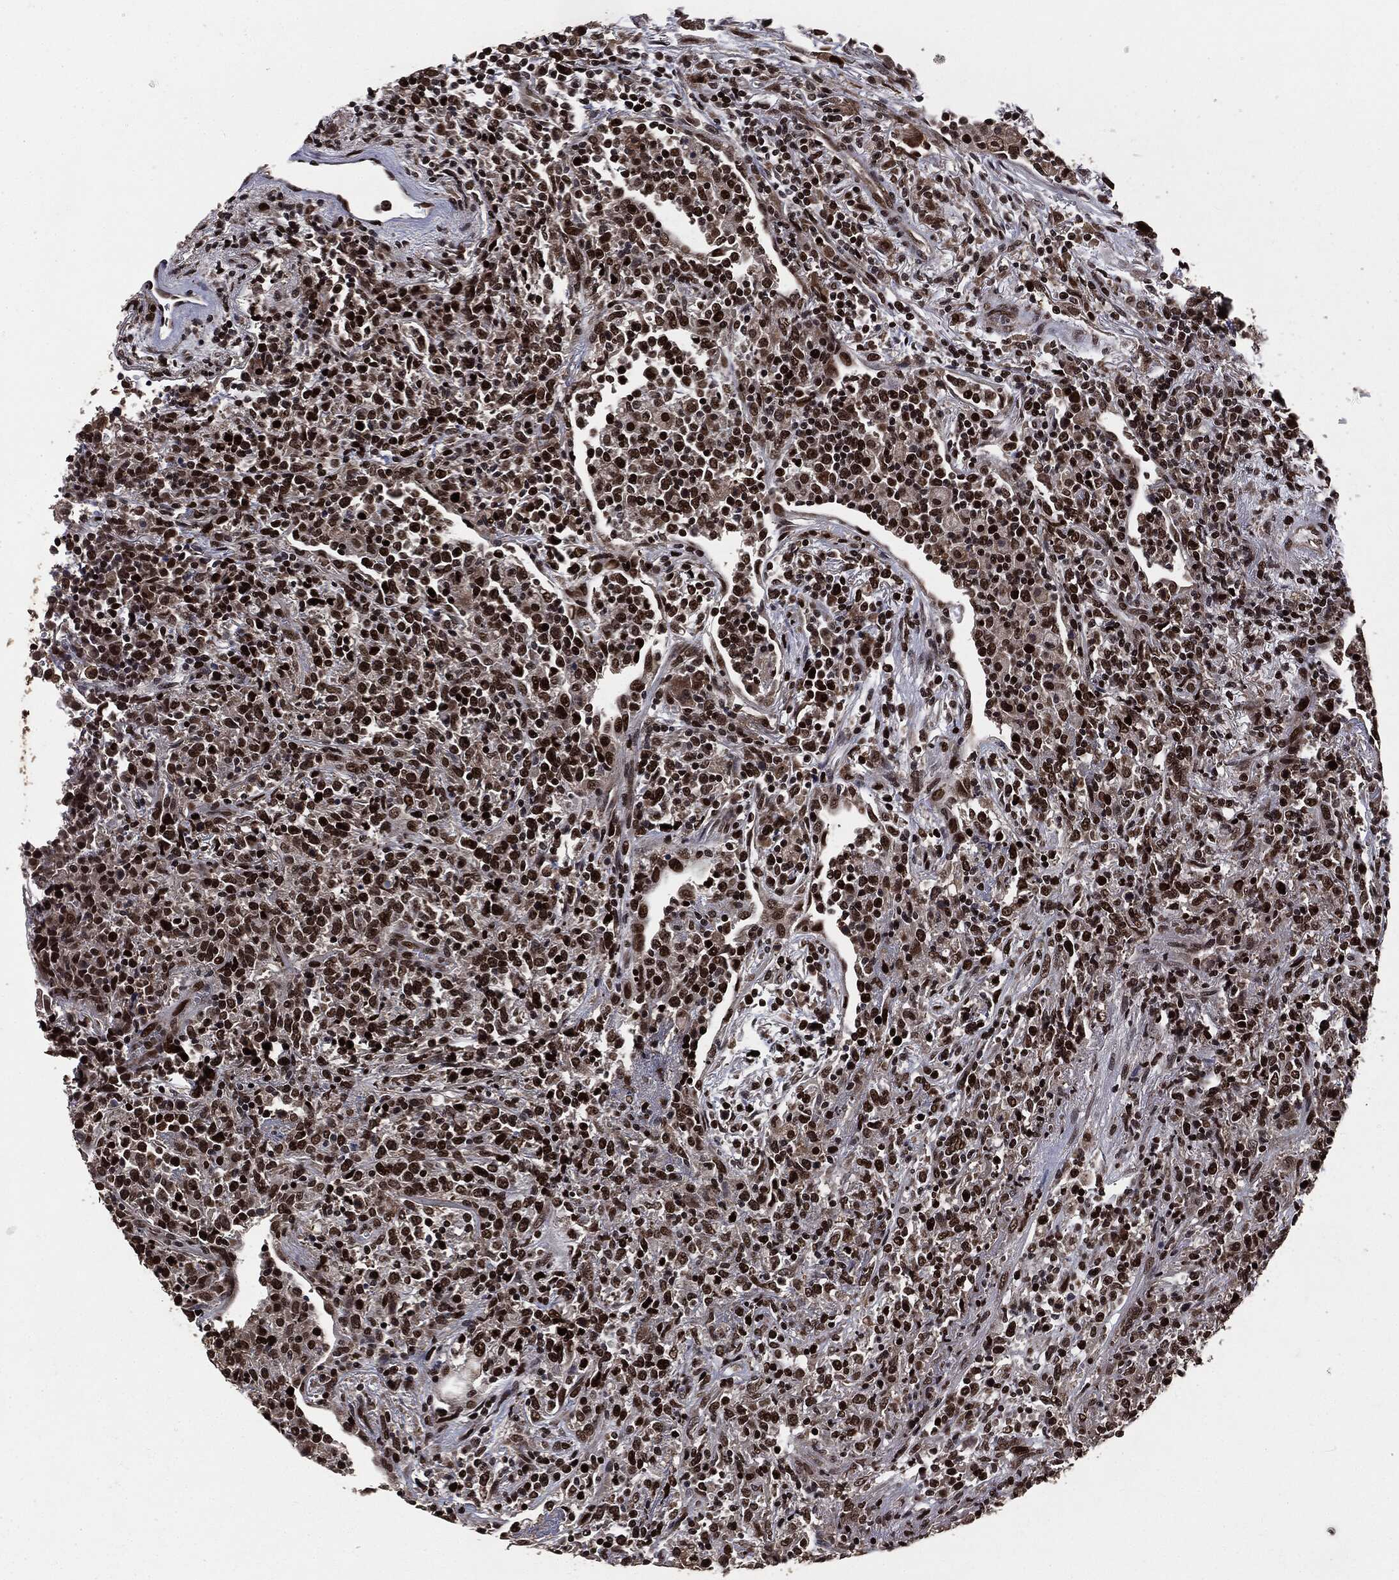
{"staining": {"intensity": "strong", "quantity": ">75%", "location": "nuclear"}, "tissue": "lymphoma", "cell_type": "Tumor cells", "image_type": "cancer", "snomed": [{"axis": "morphology", "description": "Malignant lymphoma, non-Hodgkin's type, High grade"}, {"axis": "topography", "description": "Lung"}], "caption": "The histopathology image shows staining of high-grade malignant lymphoma, non-Hodgkin's type, revealing strong nuclear protein staining (brown color) within tumor cells.", "gene": "DVL2", "patient": {"sex": "male", "age": 79}}